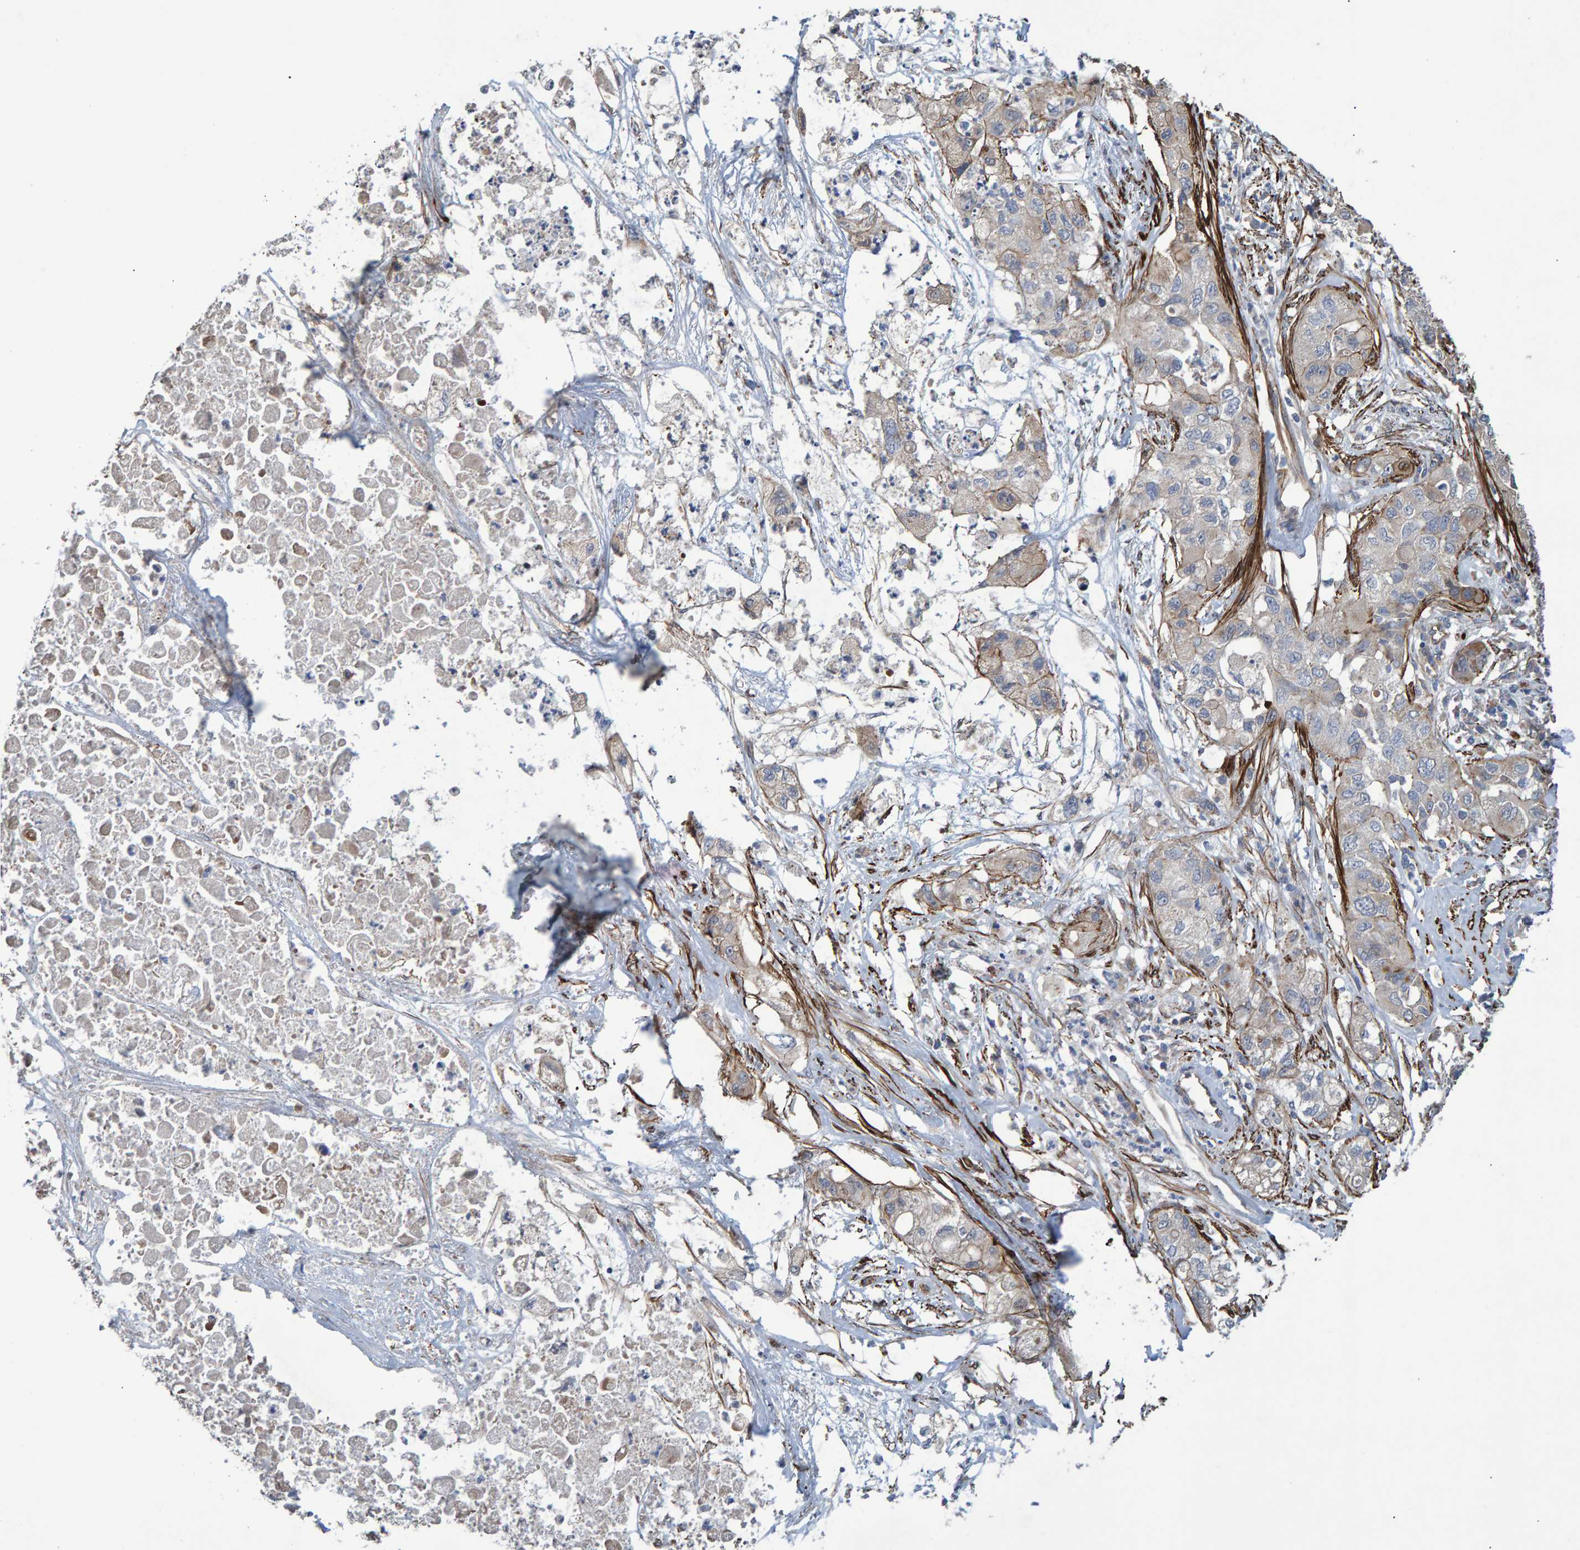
{"staining": {"intensity": "weak", "quantity": "<25%", "location": "cytoplasmic/membranous"}, "tissue": "pancreatic cancer", "cell_type": "Tumor cells", "image_type": "cancer", "snomed": [{"axis": "morphology", "description": "Adenocarcinoma, NOS"}, {"axis": "topography", "description": "Pancreas"}], "caption": "A photomicrograph of pancreatic cancer (adenocarcinoma) stained for a protein exhibits no brown staining in tumor cells.", "gene": "SLIT2", "patient": {"sex": "female", "age": 78}}